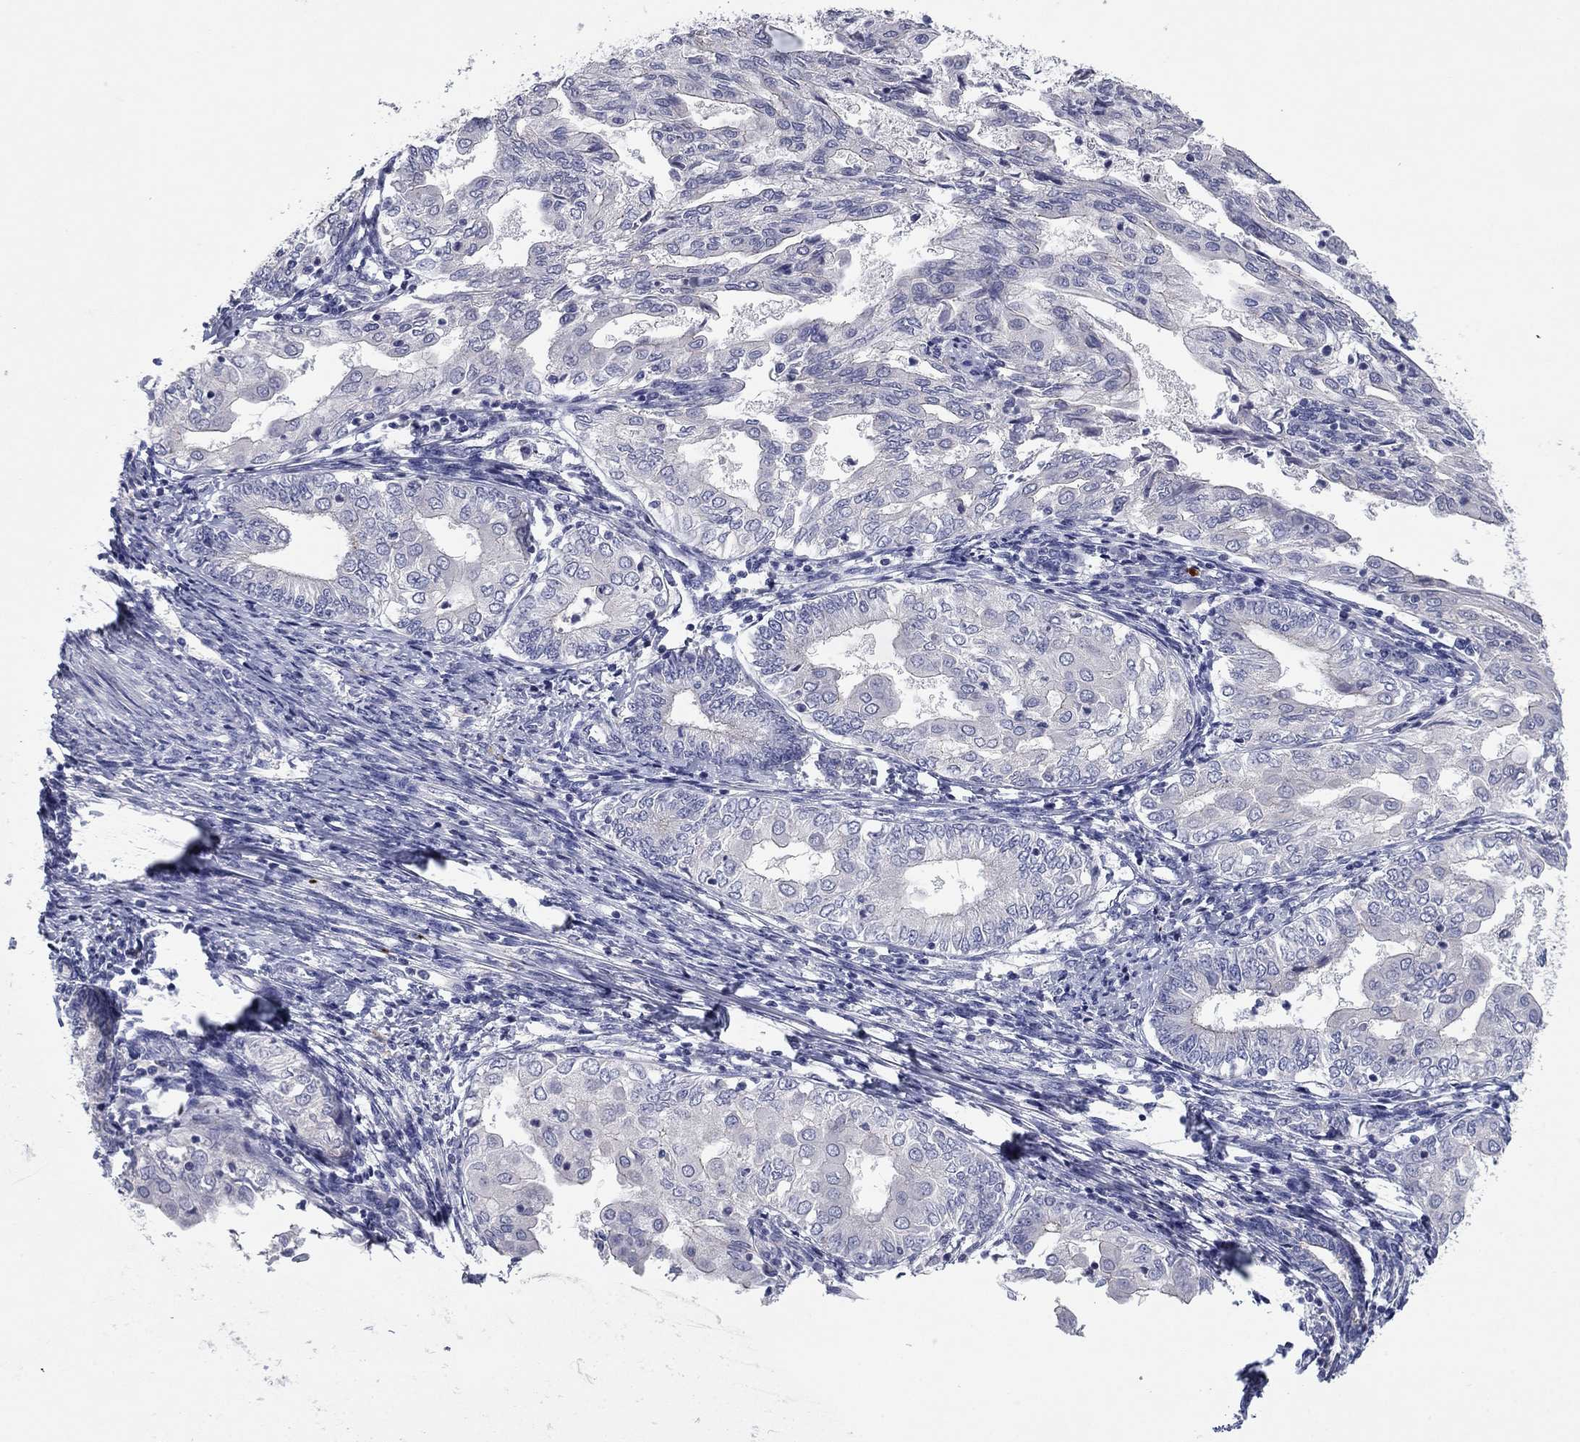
{"staining": {"intensity": "negative", "quantity": "none", "location": "none"}, "tissue": "endometrial cancer", "cell_type": "Tumor cells", "image_type": "cancer", "snomed": [{"axis": "morphology", "description": "Adenocarcinoma, NOS"}, {"axis": "topography", "description": "Endometrium"}], "caption": "Human endometrial adenocarcinoma stained for a protein using IHC shows no positivity in tumor cells.", "gene": "CNTNAP4", "patient": {"sex": "female", "age": 68}}